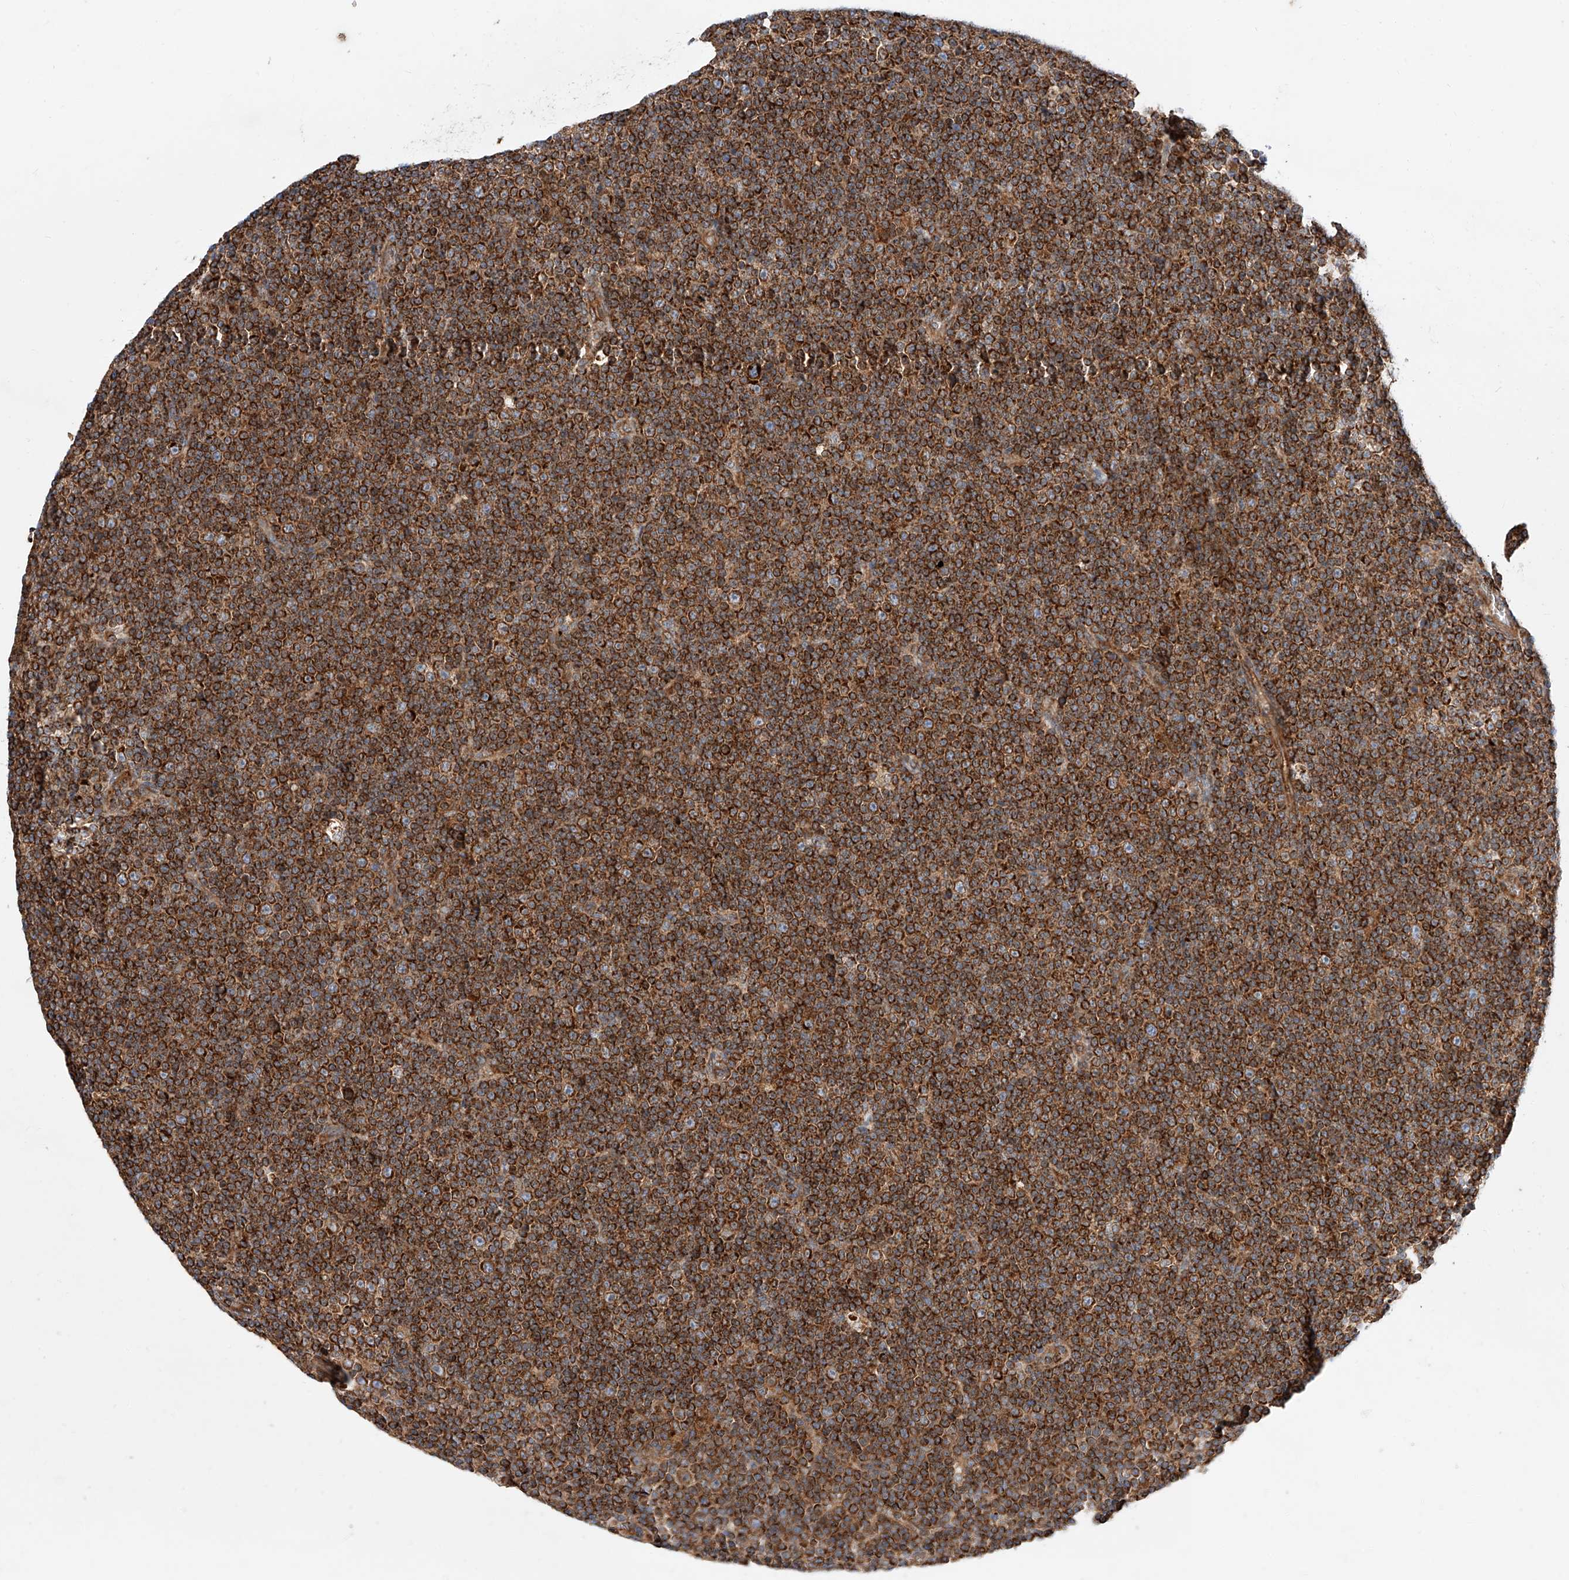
{"staining": {"intensity": "strong", "quantity": ">75%", "location": "cytoplasmic/membranous"}, "tissue": "lymphoma", "cell_type": "Tumor cells", "image_type": "cancer", "snomed": [{"axis": "morphology", "description": "Malignant lymphoma, non-Hodgkin's type, Low grade"}, {"axis": "topography", "description": "Lymph node"}], "caption": "Immunohistochemistry image of neoplastic tissue: malignant lymphoma, non-Hodgkin's type (low-grade) stained using immunohistochemistry (IHC) exhibits high levels of strong protein expression localized specifically in the cytoplasmic/membranous of tumor cells, appearing as a cytoplasmic/membranous brown color.", "gene": "NR1D1", "patient": {"sex": "female", "age": 67}}